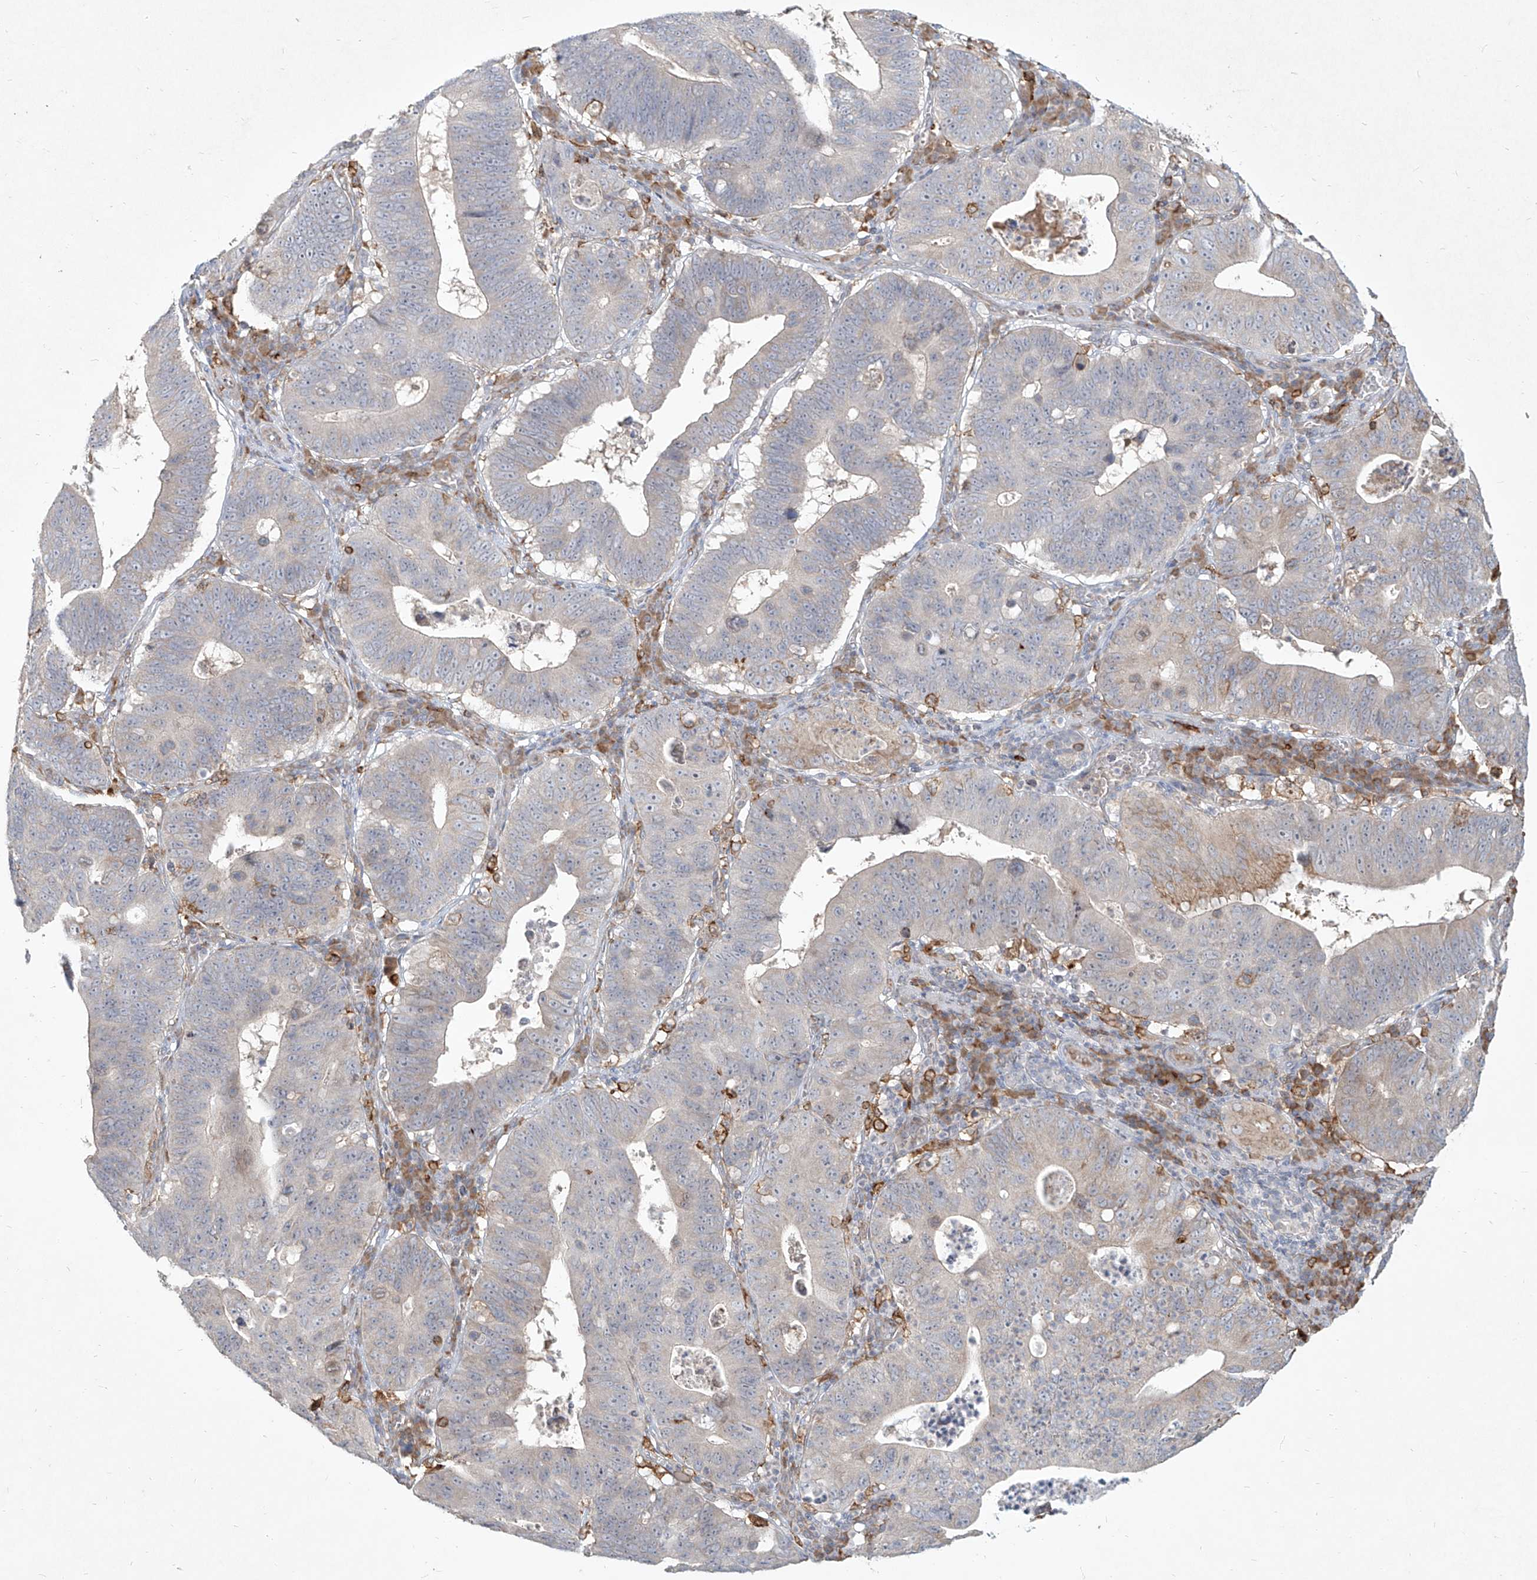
{"staining": {"intensity": "negative", "quantity": "none", "location": "none"}, "tissue": "stomach cancer", "cell_type": "Tumor cells", "image_type": "cancer", "snomed": [{"axis": "morphology", "description": "Adenocarcinoma, NOS"}, {"axis": "topography", "description": "Stomach"}], "caption": "This is an immunohistochemistry (IHC) image of stomach cancer (adenocarcinoma). There is no expression in tumor cells.", "gene": "CD209", "patient": {"sex": "male", "age": 59}}